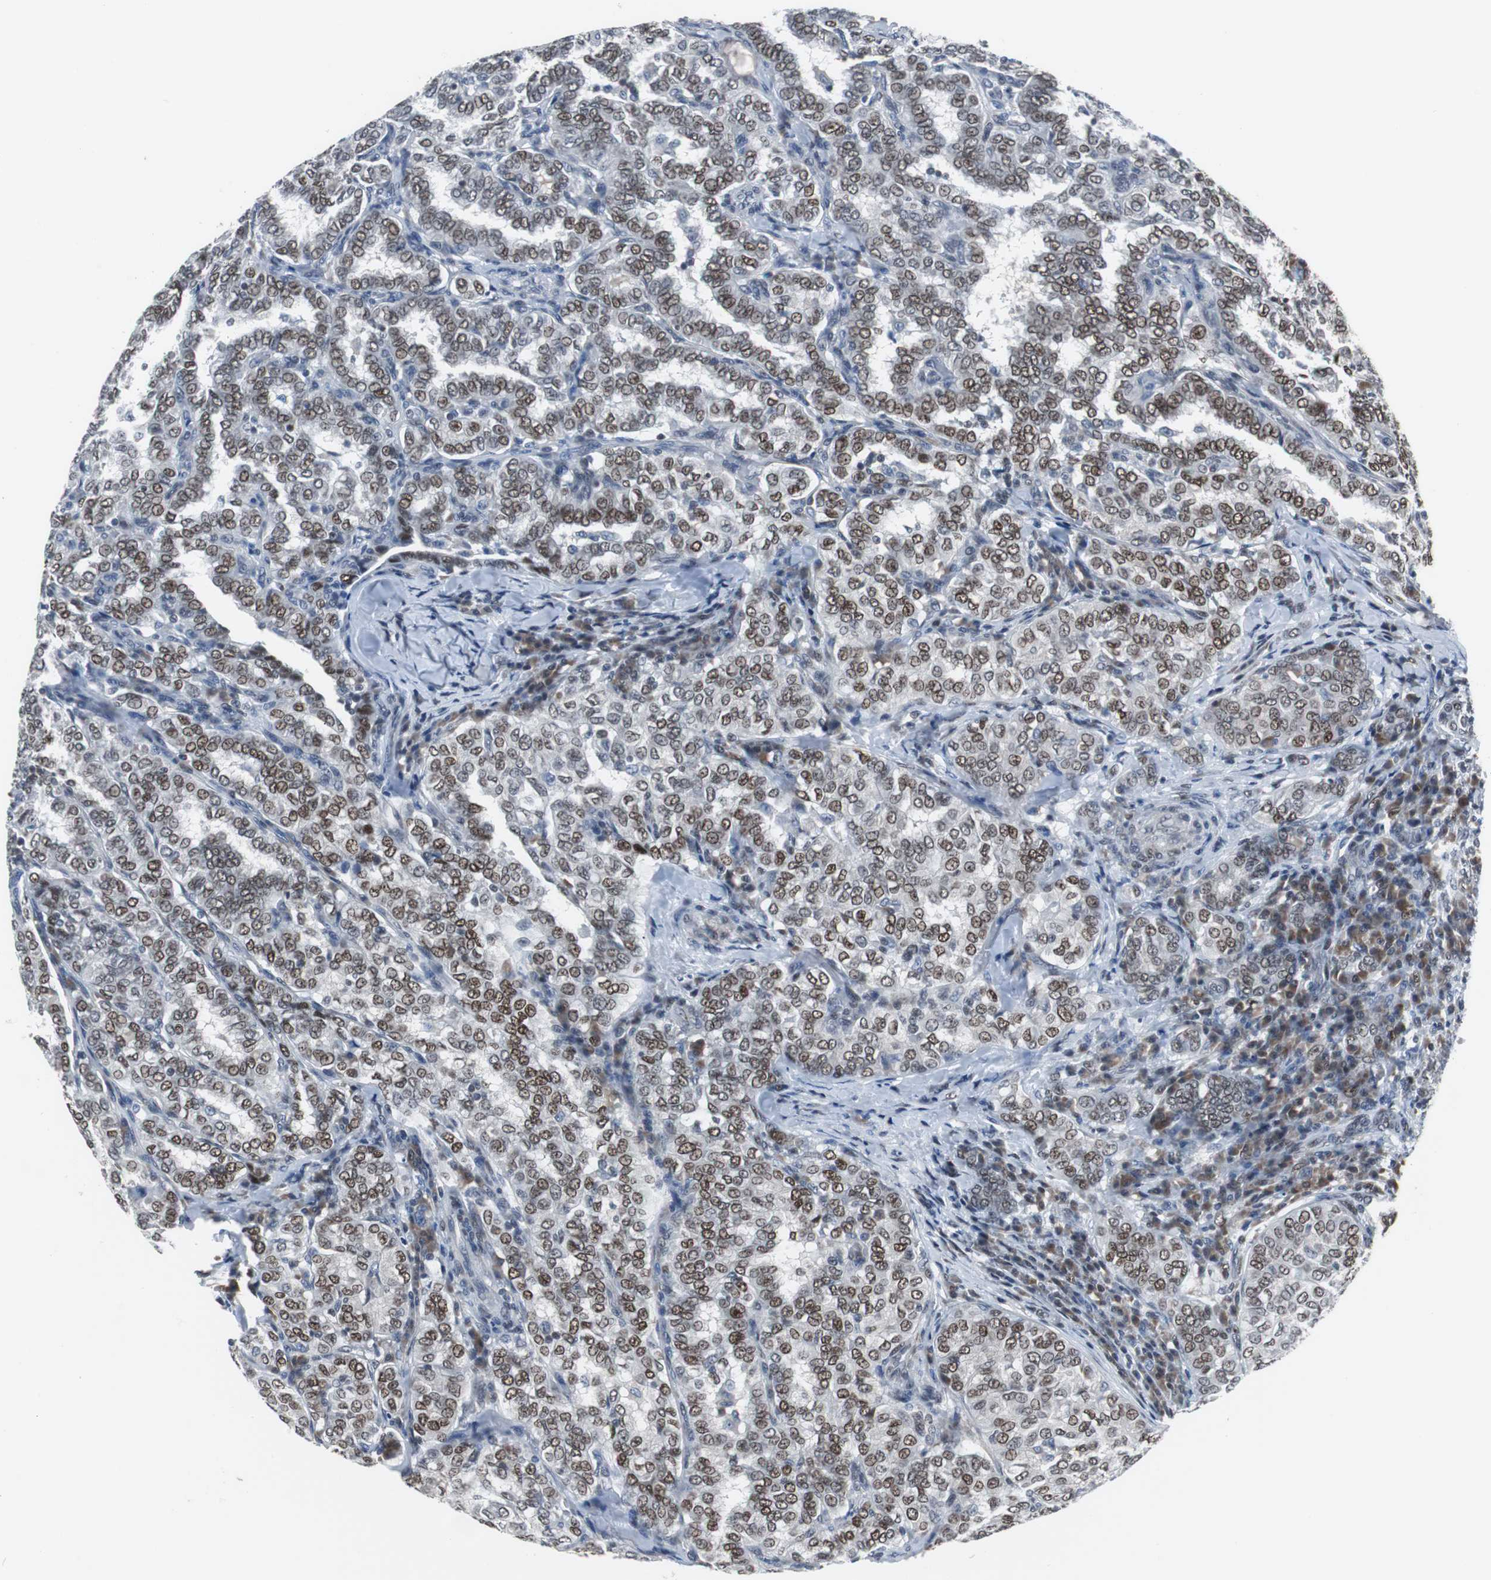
{"staining": {"intensity": "moderate", "quantity": "25%-75%", "location": "nuclear"}, "tissue": "thyroid cancer", "cell_type": "Tumor cells", "image_type": "cancer", "snomed": [{"axis": "morphology", "description": "Papillary adenocarcinoma, NOS"}, {"axis": "topography", "description": "Thyroid gland"}], "caption": "Immunohistochemistry (IHC) image of neoplastic tissue: human thyroid papillary adenocarcinoma stained using IHC shows medium levels of moderate protein expression localized specifically in the nuclear of tumor cells, appearing as a nuclear brown color.", "gene": "ZHX2", "patient": {"sex": "female", "age": 30}}